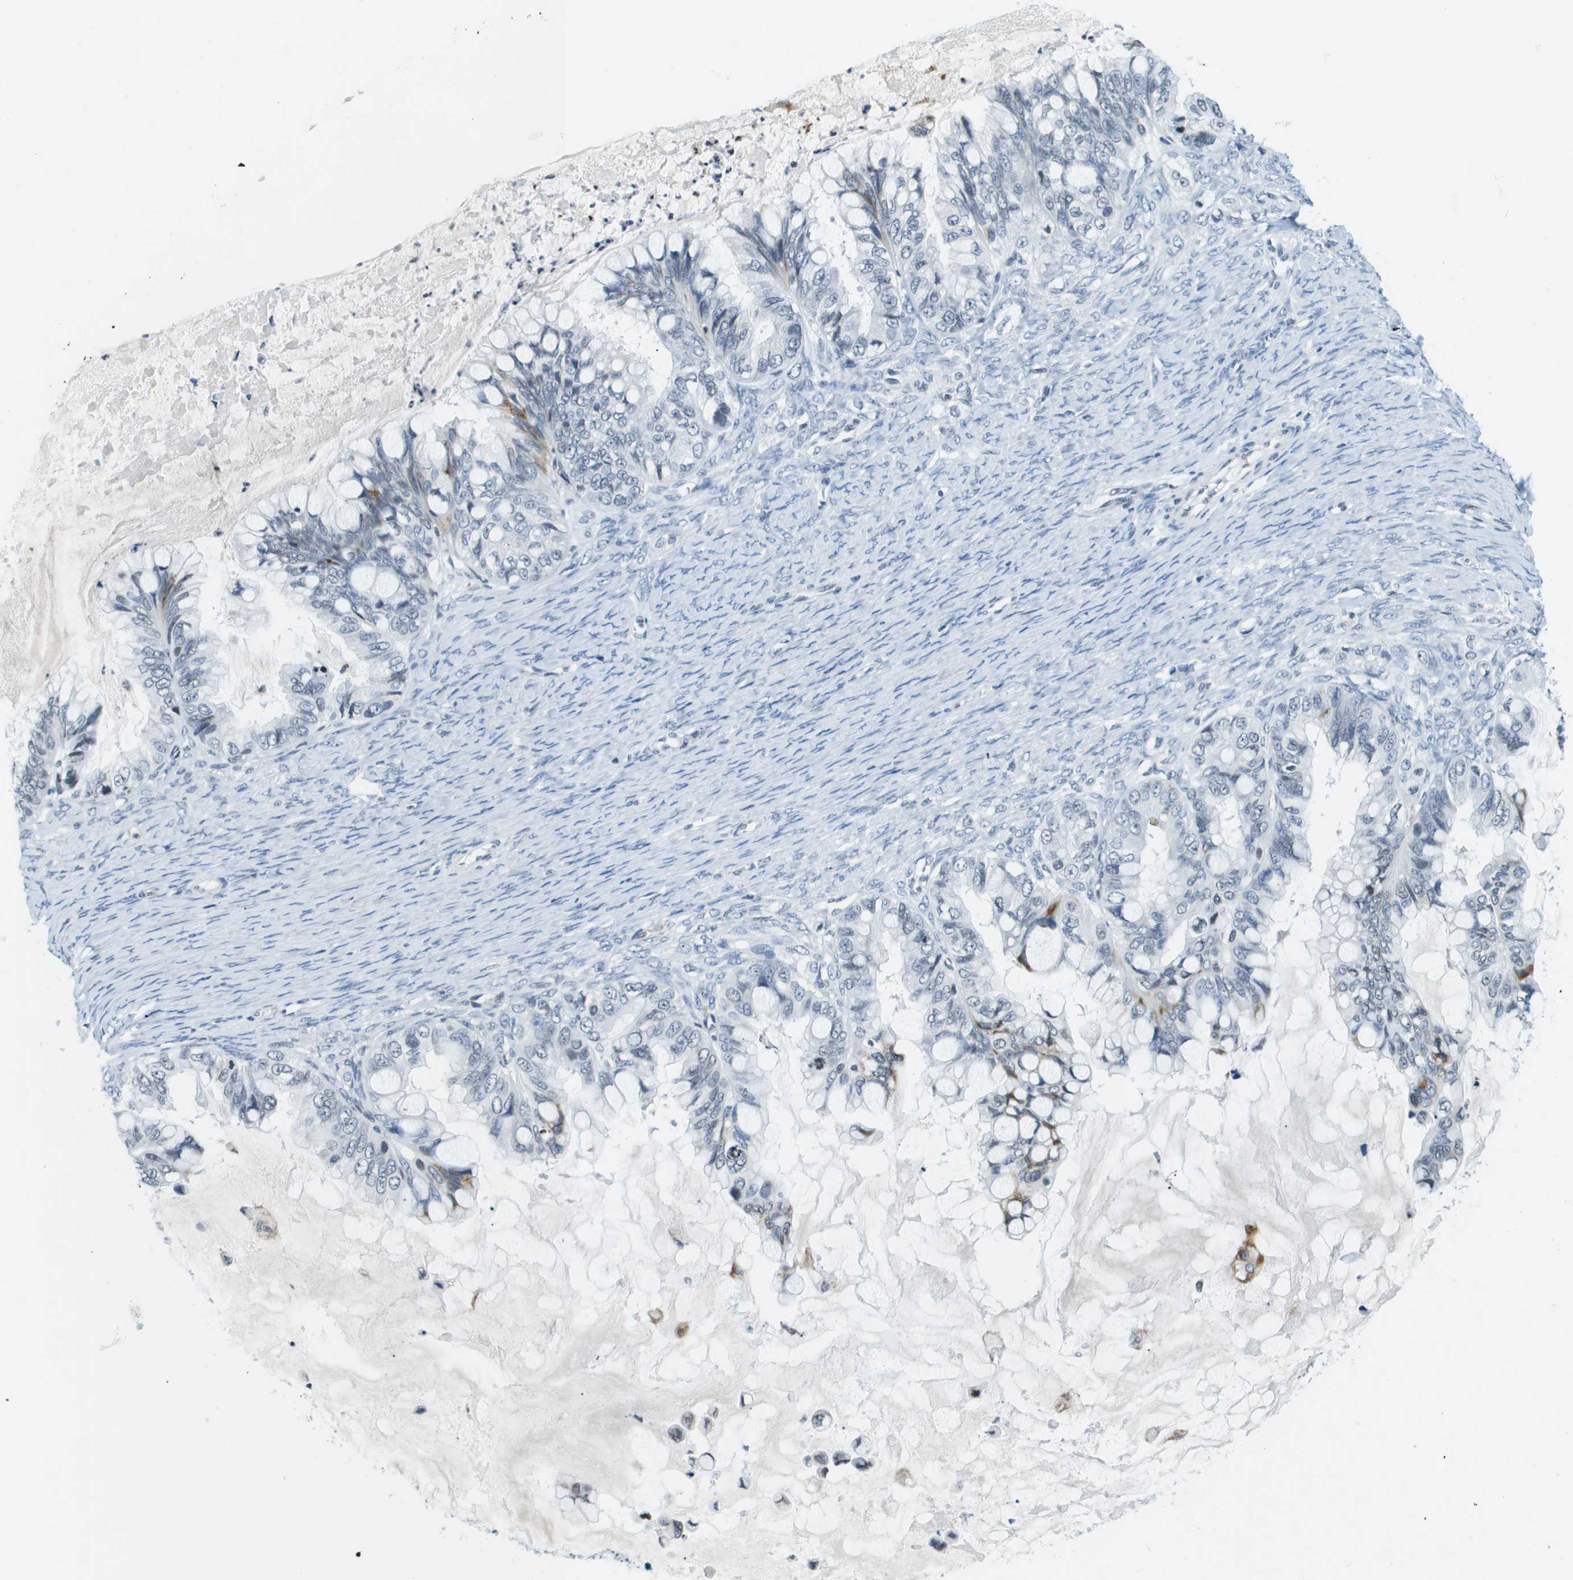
{"staining": {"intensity": "weak", "quantity": "<25%", "location": "cytoplasmic/membranous"}, "tissue": "ovarian cancer", "cell_type": "Tumor cells", "image_type": "cancer", "snomed": [{"axis": "morphology", "description": "Cystadenocarcinoma, mucinous, NOS"}, {"axis": "topography", "description": "Ovary"}], "caption": "This micrograph is of ovarian cancer stained with immunohistochemistry (IHC) to label a protein in brown with the nuclei are counter-stained blue. There is no positivity in tumor cells. (DAB immunohistochemistry (IHC) visualized using brightfield microscopy, high magnification).", "gene": "UVRAG", "patient": {"sex": "female", "age": 80}}